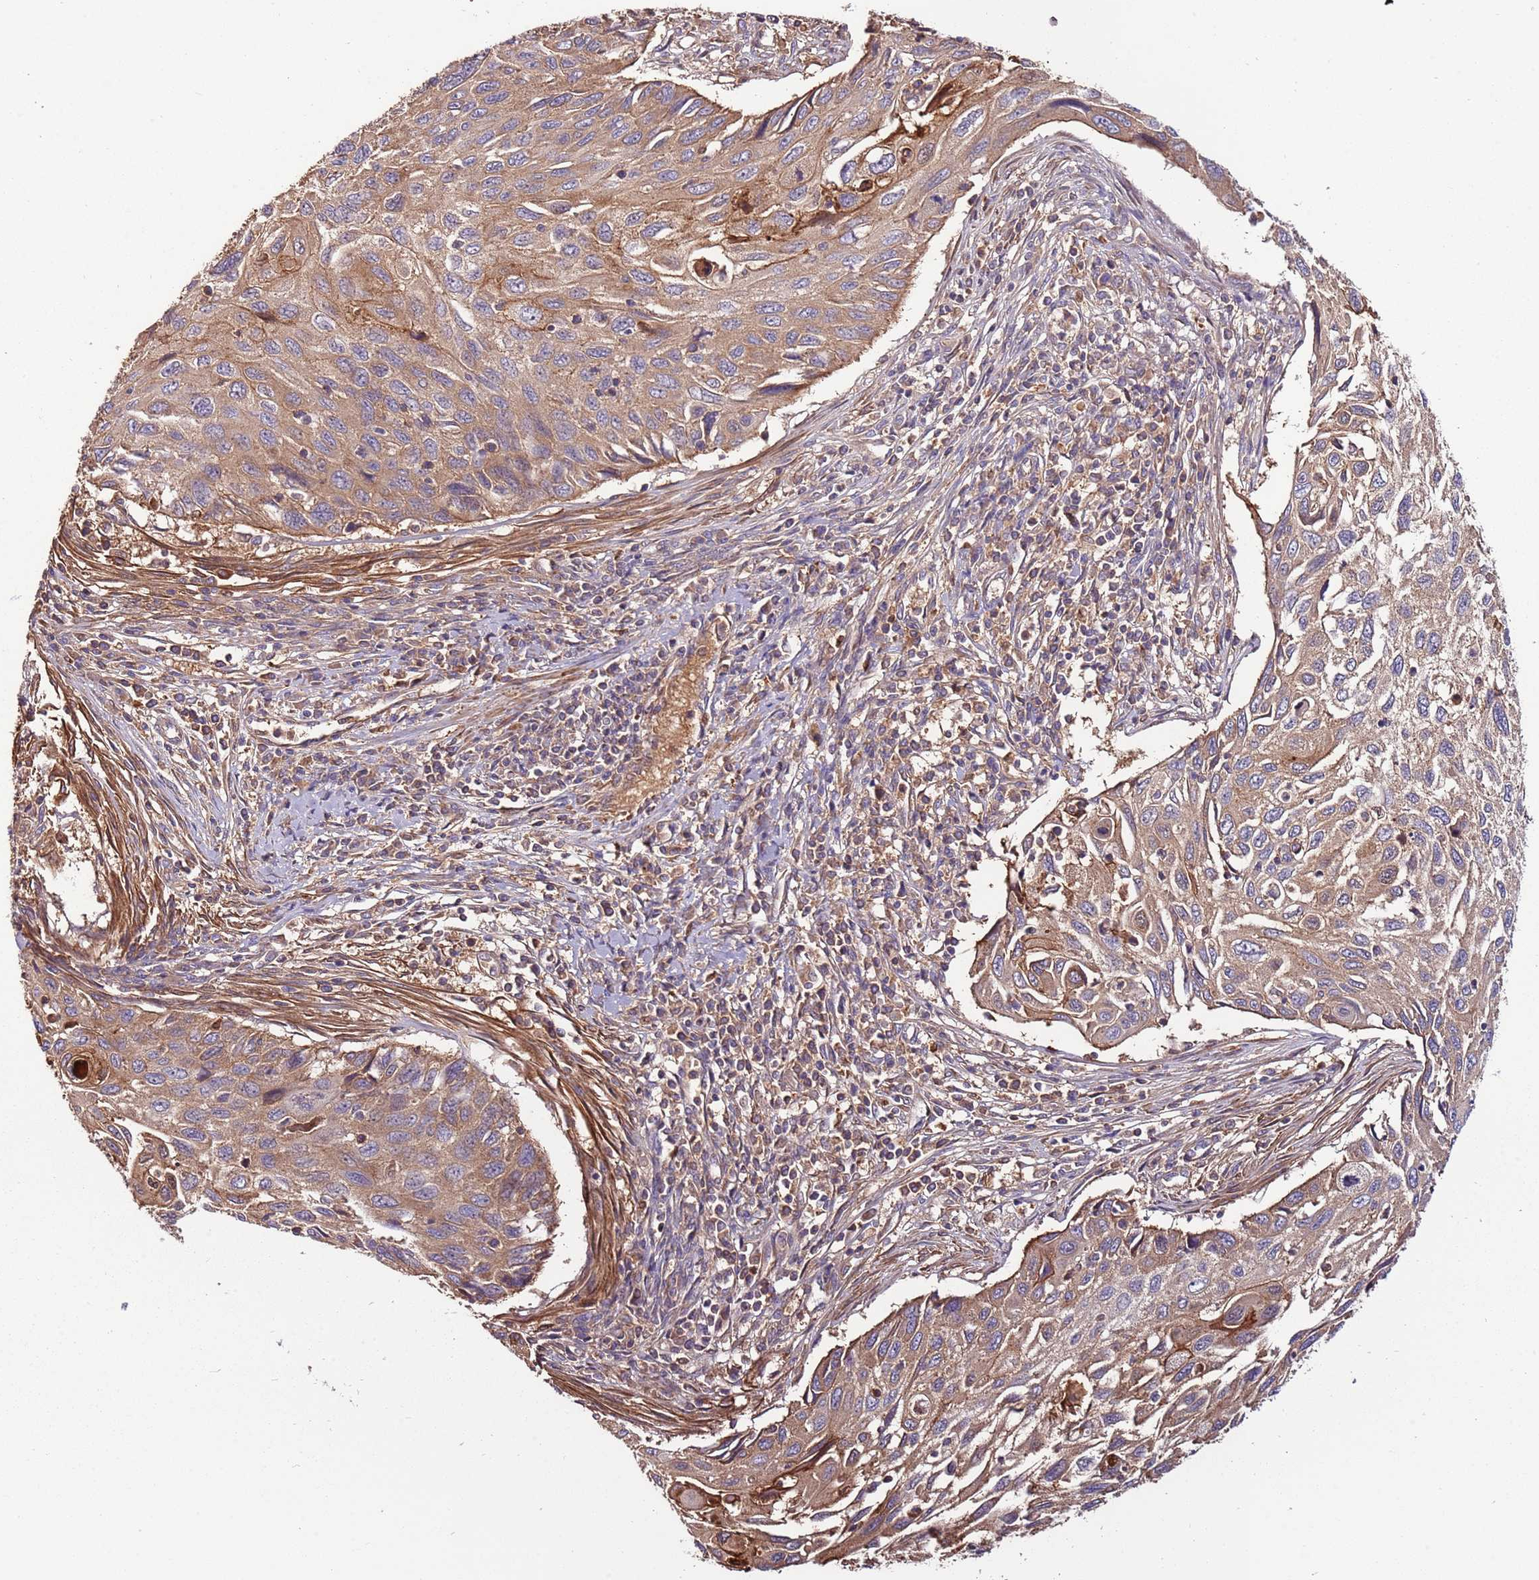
{"staining": {"intensity": "moderate", "quantity": "25%-75%", "location": "cytoplasmic/membranous"}, "tissue": "cervical cancer", "cell_type": "Tumor cells", "image_type": "cancer", "snomed": [{"axis": "morphology", "description": "Squamous cell carcinoma, NOS"}, {"axis": "topography", "description": "Cervix"}], "caption": "IHC staining of cervical squamous cell carcinoma, which reveals medium levels of moderate cytoplasmic/membranous expression in approximately 25%-75% of tumor cells indicating moderate cytoplasmic/membranous protein positivity. The staining was performed using DAB (brown) for protein detection and nuclei were counterstained in hematoxylin (blue).", "gene": "DENR", "patient": {"sex": "female", "age": 70}}